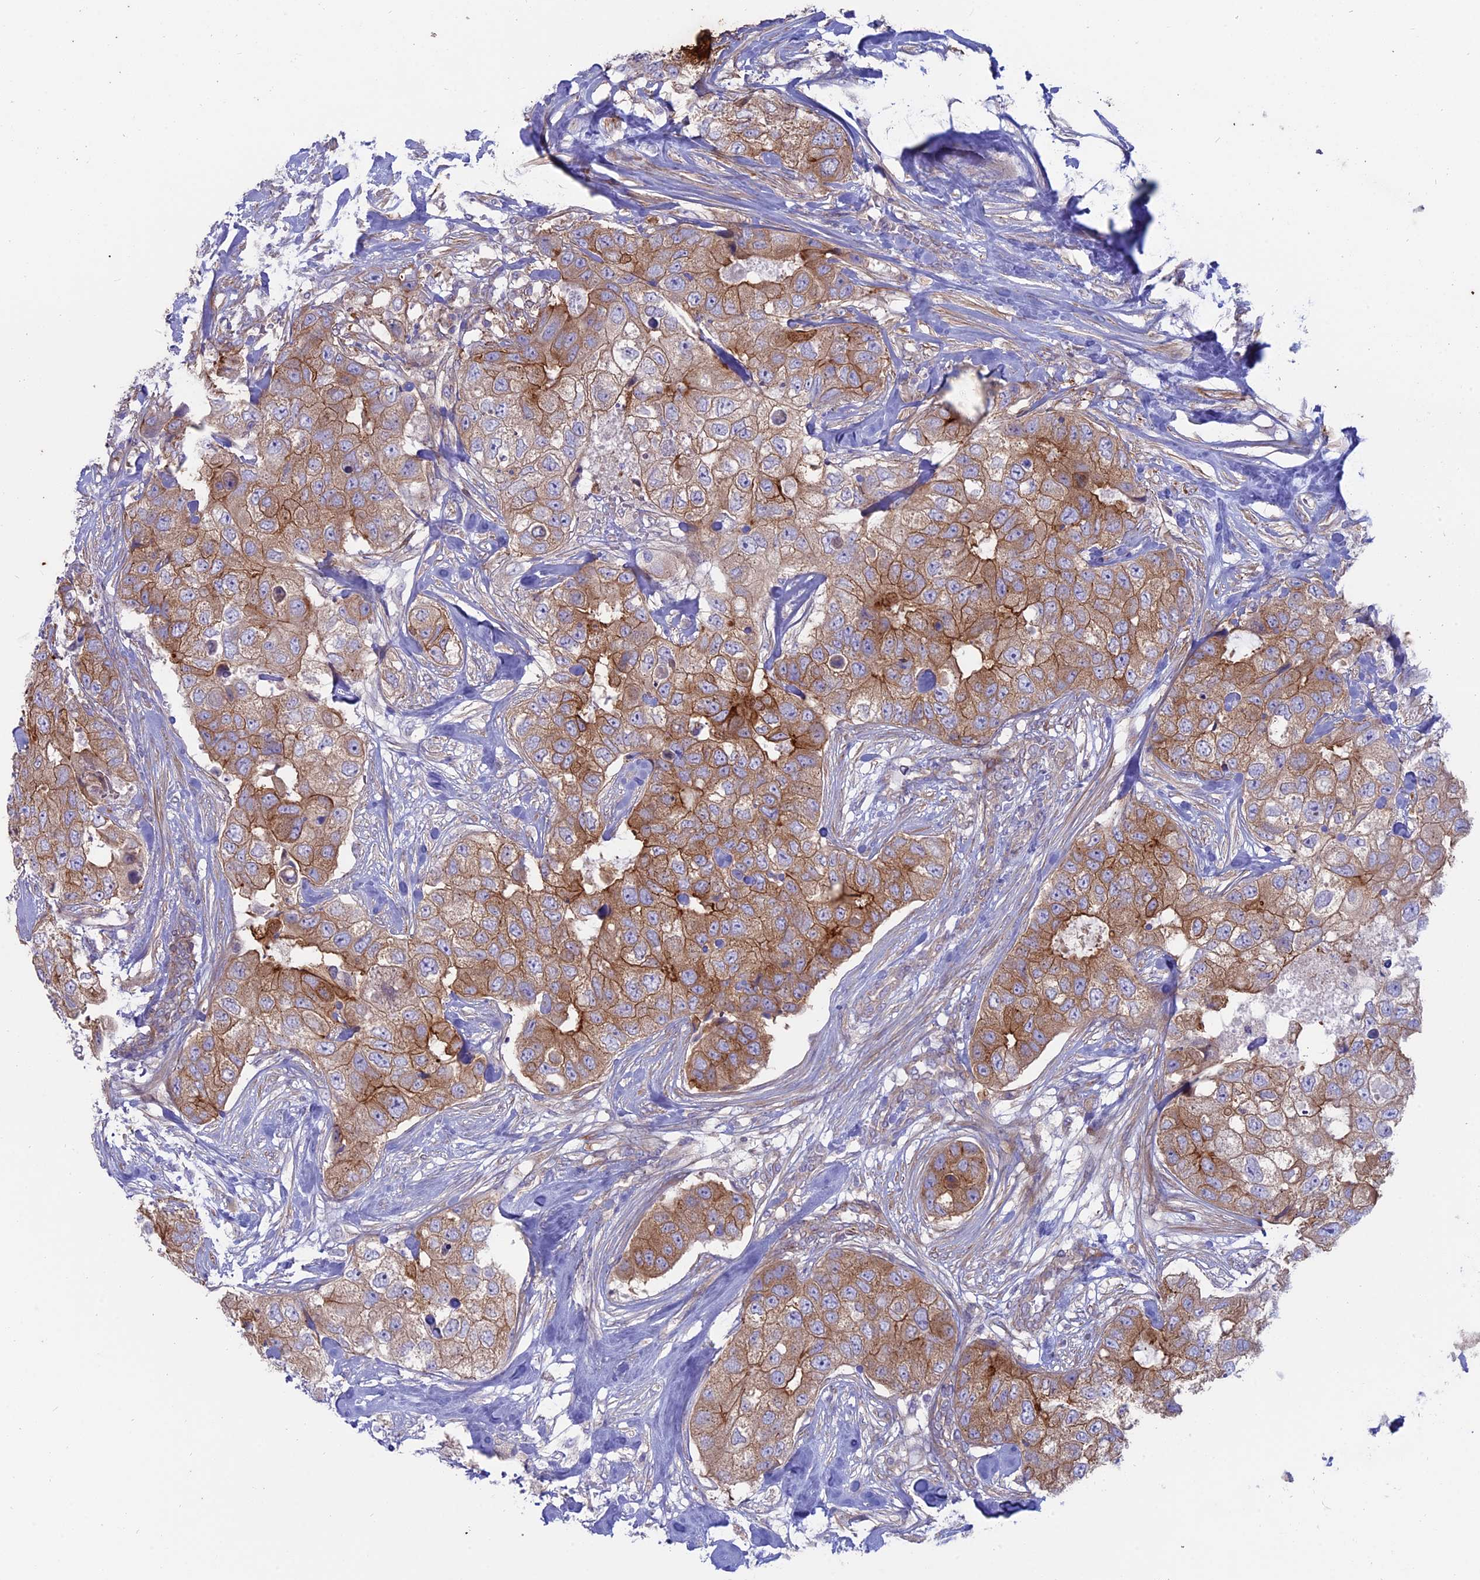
{"staining": {"intensity": "moderate", "quantity": ">75%", "location": "cytoplasmic/membranous"}, "tissue": "breast cancer", "cell_type": "Tumor cells", "image_type": "cancer", "snomed": [{"axis": "morphology", "description": "Duct carcinoma"}, {"axis": "topography", "description": "Breast"}], "caption": "Moderate cytoplasmic/membranous staining is present in approximately >75% of tumor cells in breast cancer.", "gene": "MYO5B", "patient": {"sex": "female", "age": 62}}